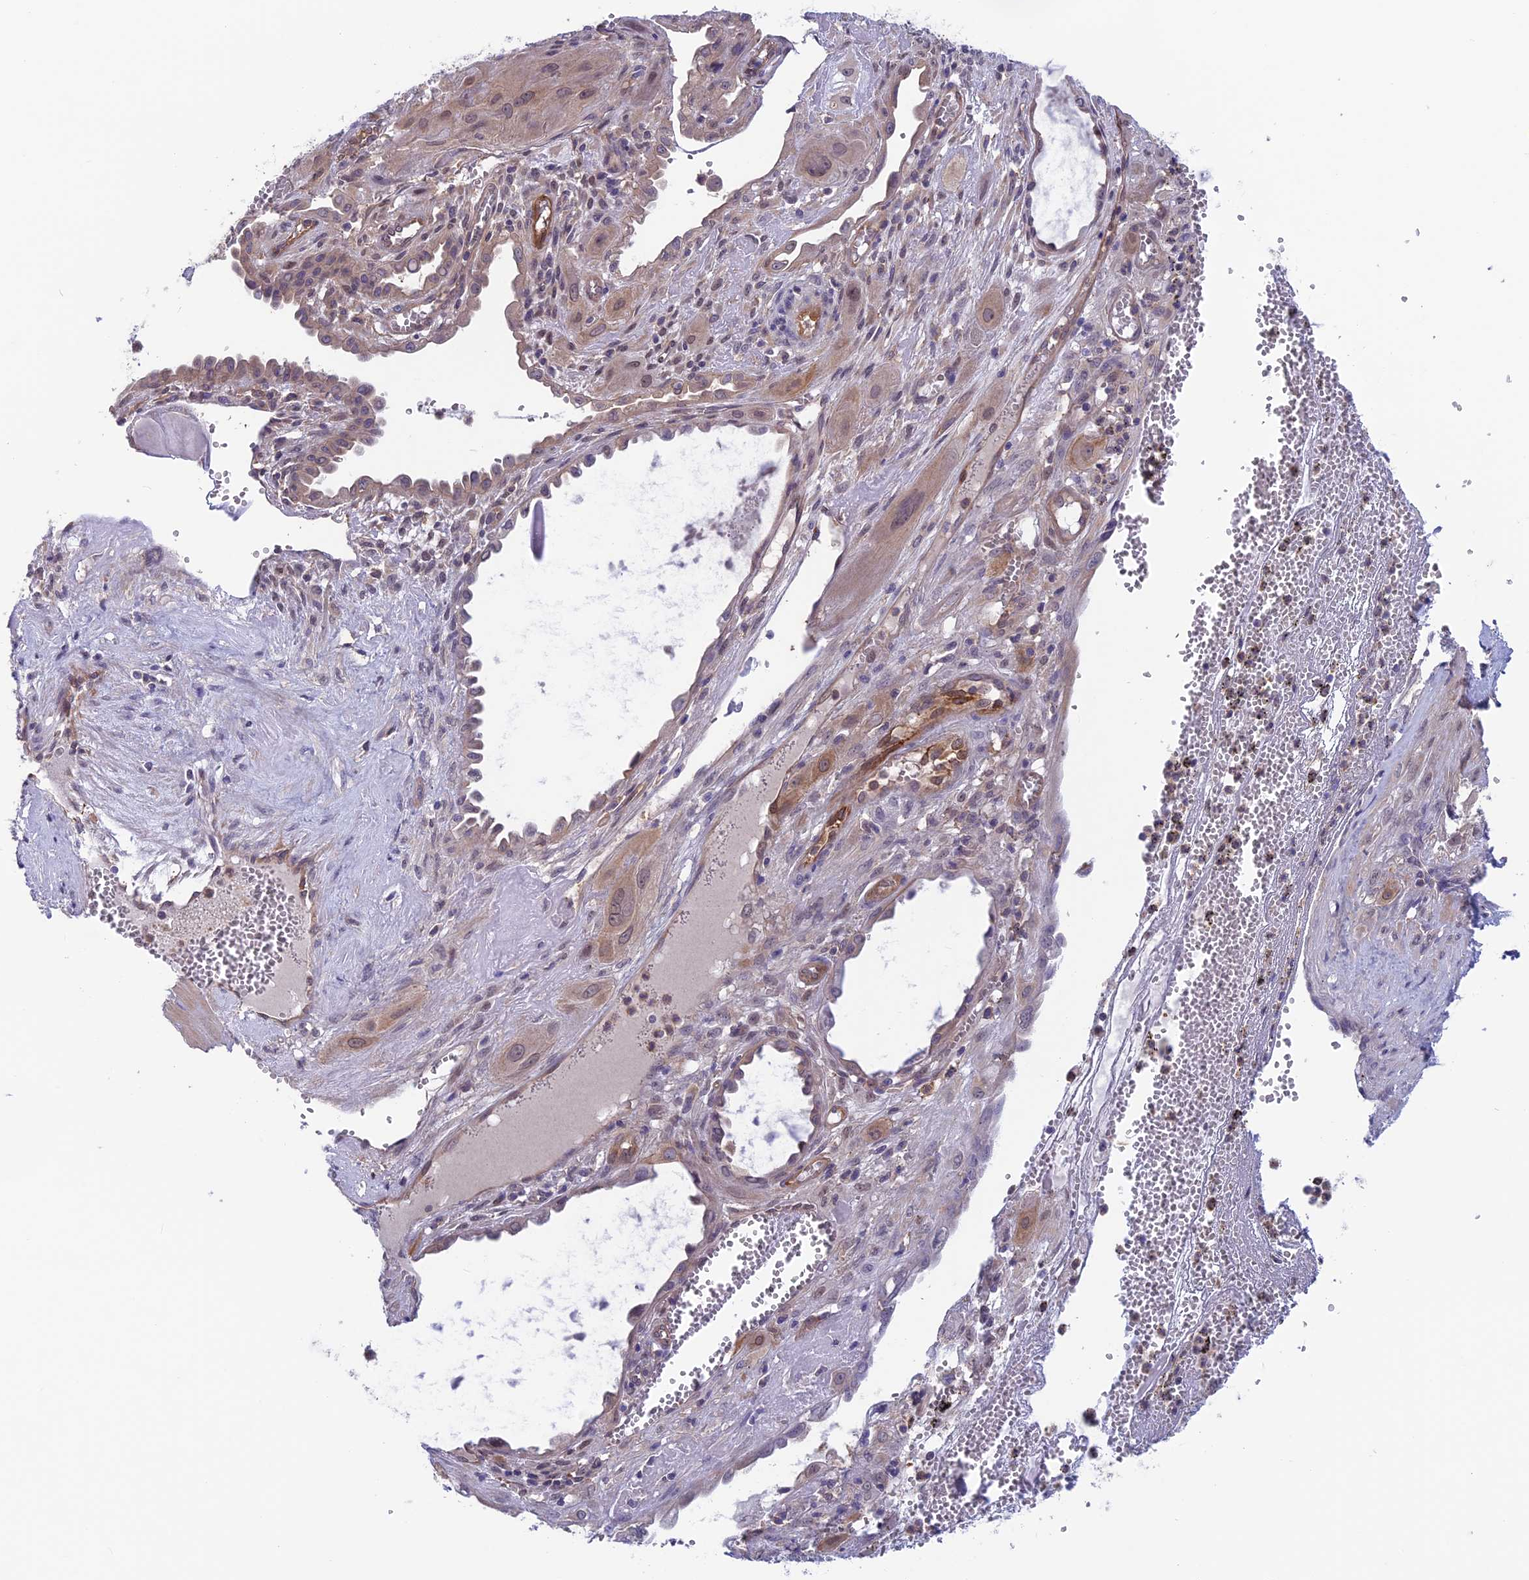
{"staining": {"intensity": "weak", "quantity": ">75%", "location": "cytoplasmic/membranous"}, "tissue": "cervical cancer", "cell_type": "Tumor cells", "image_type": "cancer", "snomed": [{"axis": "morphology", "description": "Squamous cell carcinoma, NOS"}, {"axis": "topography", "description": "Cervix"}], "caption": "Cervical cancer (squamous cell carcinoma) stained with a protein marker reveals weak staining in tumor cells.", "gene": "MAST2", "patient": {"sex": "female", "age": 34}}